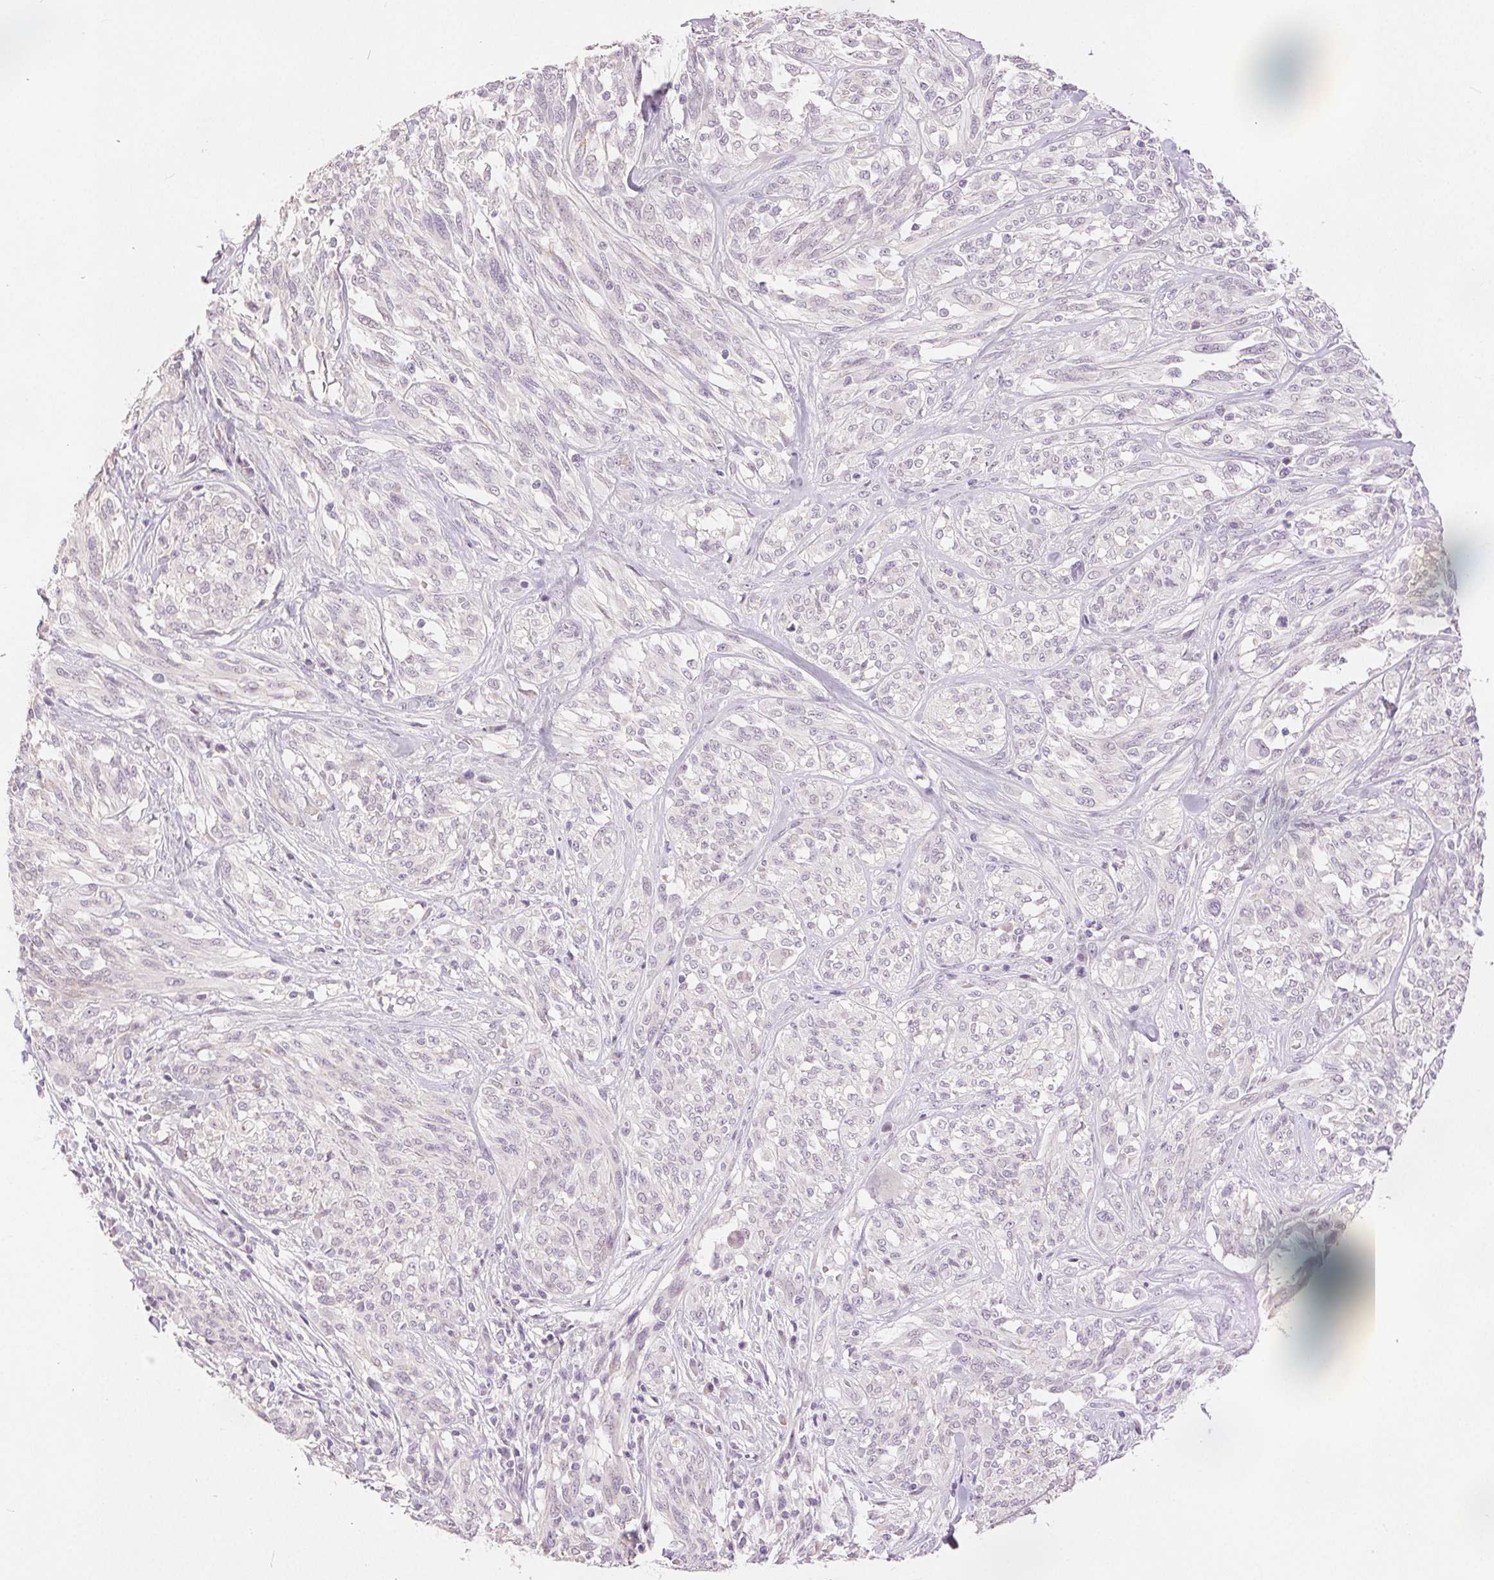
{"staining": {"intensity": "negative", "quantity": "none", "location": "none"}, "tissue": "melanoma", "cell_type": "Tumor cells", "image_type": "cancer", "snomed": [{"axis": "morphology", "description": "Malignant melanoma, NOS"}, {"axis": "topography", "description": "Skin"}], "caption": "Immunohistochemical staining of malignant melanoma demonstrates no significant expression in tumor cells. Brightfield microscopy of immunohistochemistry (IHC) stained with DAB (3,3'-diaminobenzidine) (brown) and hematoxylin (blue), captured at high magnification.", "gene": "CA12", "patient": {"sex": "female", "age": 91}}